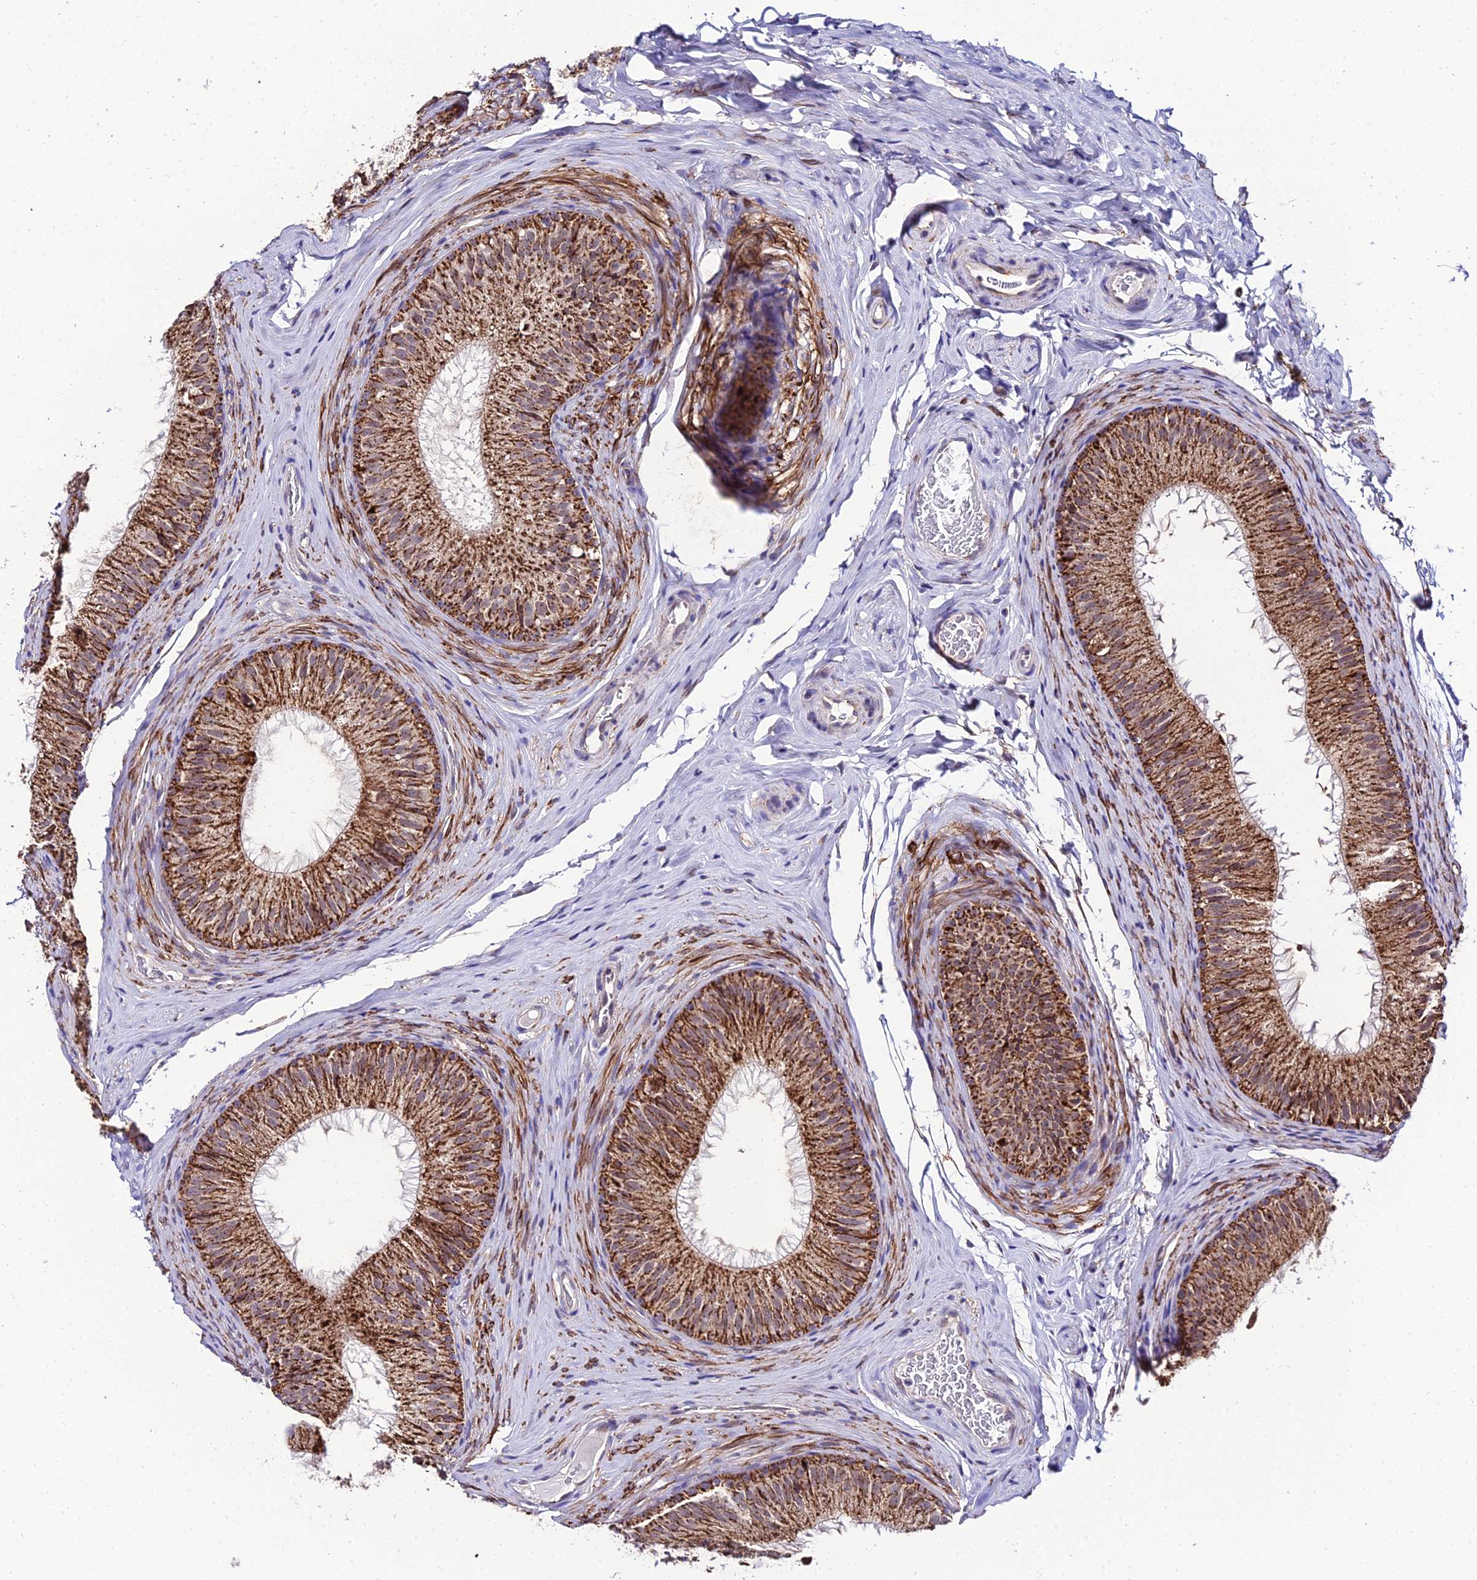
{"staining": {"intensity": "strong", "quantity": "25%-75%", "location": "cytoplasmic/membranous"}, "tissue": "epididymis", "cell_type": "Glandular cells", "image_type": "normal", "snomed": [{"axis": "morphology", "description": "Normal tissue, NOS"}, {"axis": "topography", "description": "Epididymis"}], "caption": "Glandular cells show high levels of strong cytoplasmic/membranous expression in about 25%-75% of cells in normal epididymis. Using DAB (brown) and hematoxylin (blue) stains, captured at high magnification using brightfield microscopy.", "gene": "PSMD2", "patient": {"sex": "male", "age": 34}}